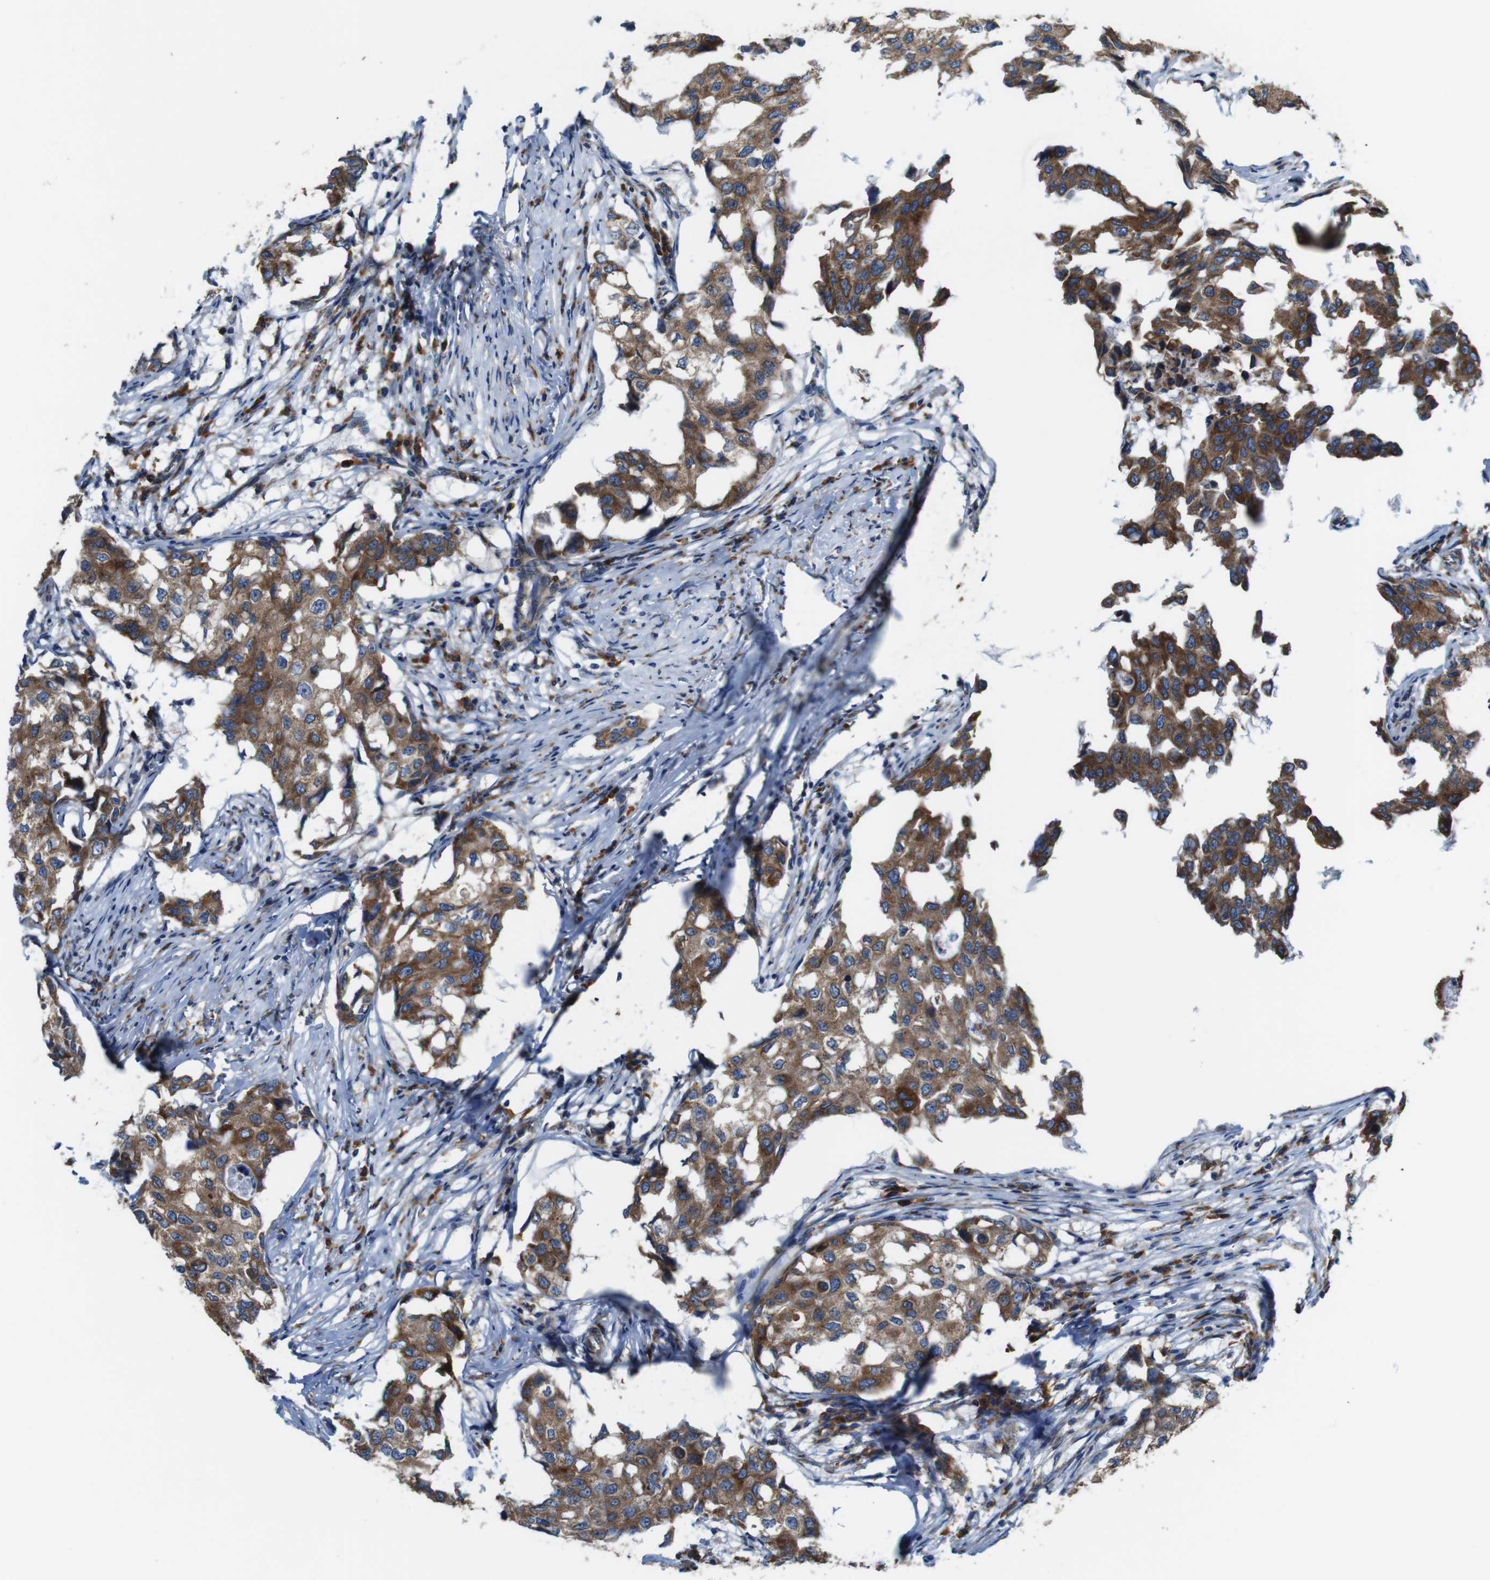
{"staining": {"intensity": "moderate", "quantity": ">75%", "location": "cytoplasmic/membranous"}, "tissue": "breast cancer", "cell_type": "Tumor cells", "image_type": "cancer", "snomed": [{"axis": "morphology", "description": "Duct carcinoma"}, {"axis": "topography", "description": "Breast"}], "caption": "Breast intraductal carcinoma stained for a protein (brown) displays moderate cytoplasmic/membranous positive staining in approximately >75% of tumor cells.", "gene": "UGGT1", "patient": {"sex": "female", "age": 27}}